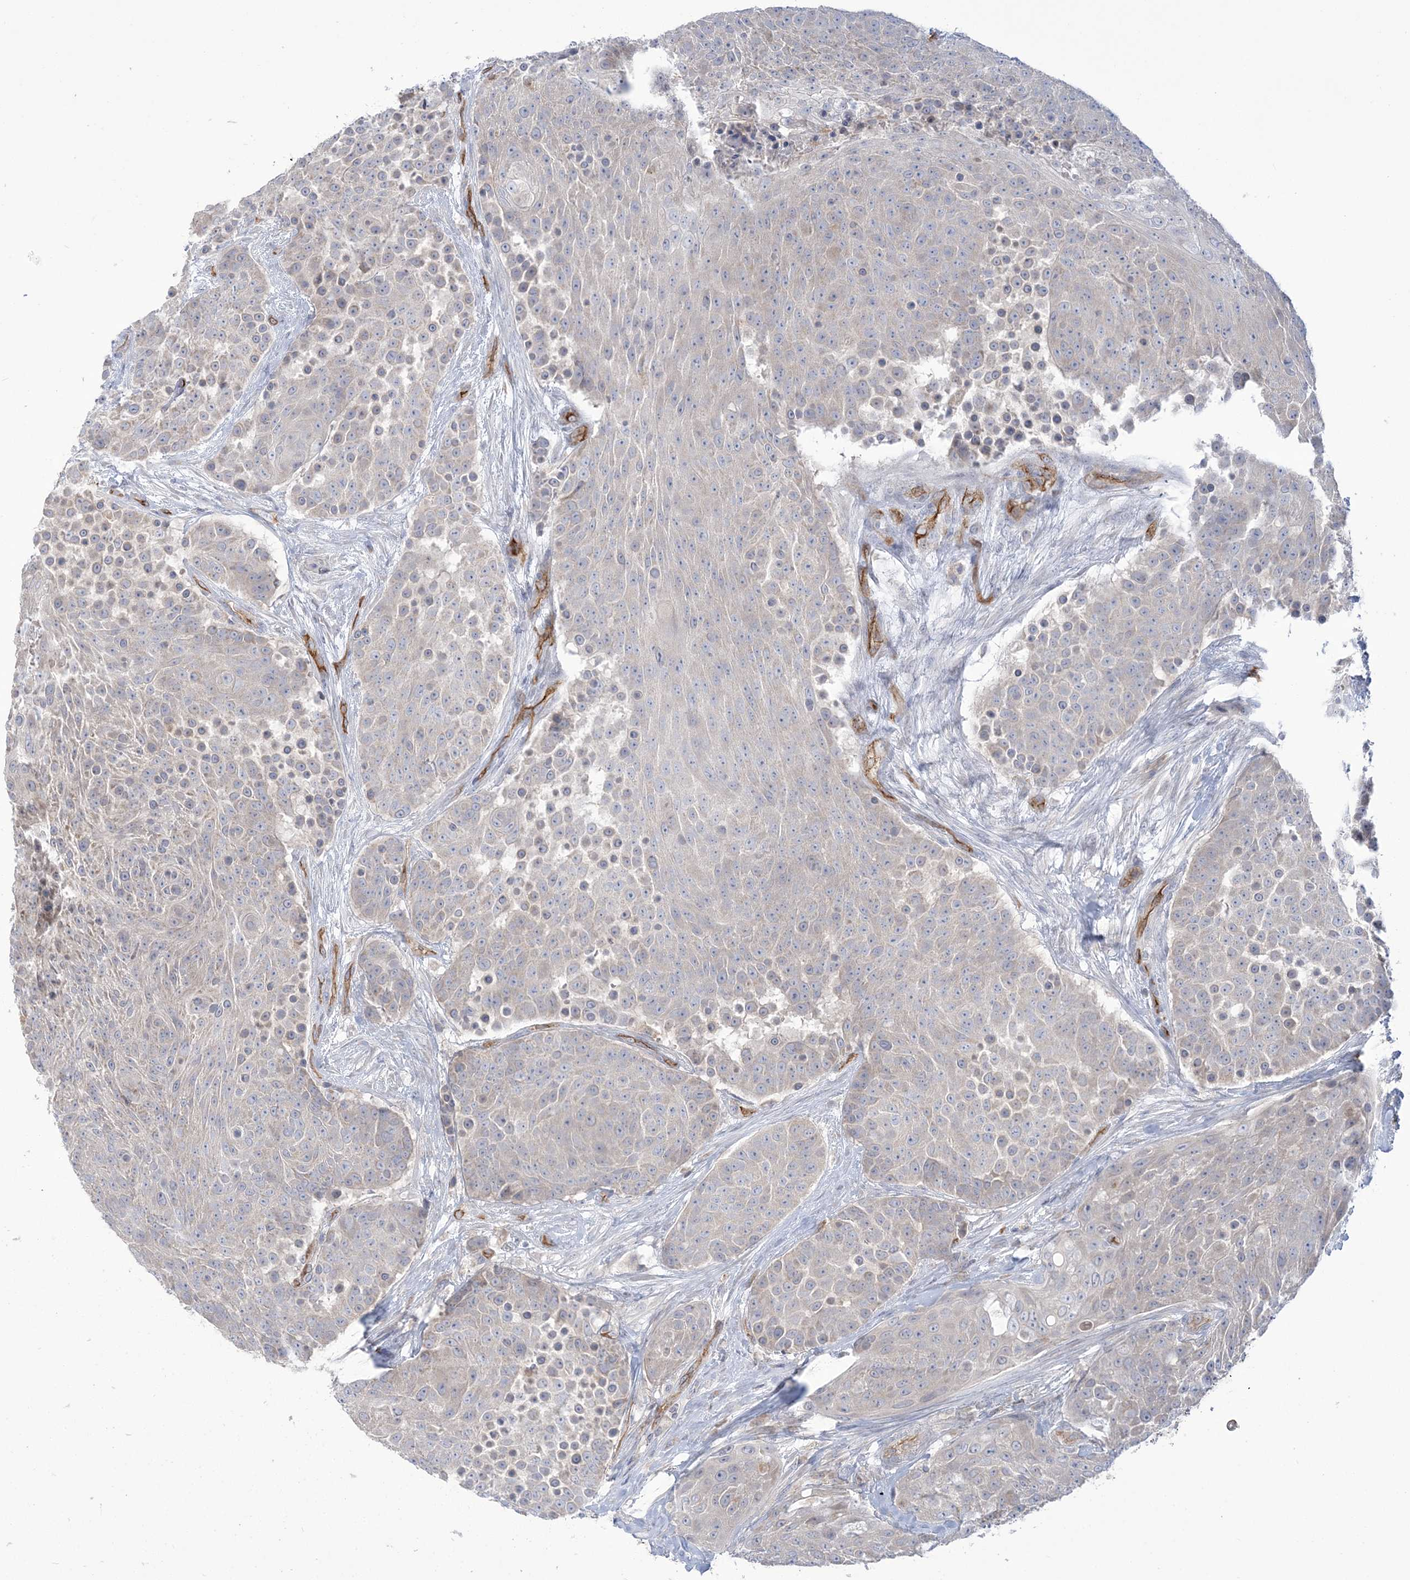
{"staining": {"intensity": "negative", "quantity": "none", "location": "none"}, "tissue": "urothelial cancer", "cell_type": "Tumor cells", "image_type": "cancer", "snomed": [{"axis": "morphology", "description": "Urothelial carcinoma, High grade"}, {"axis": "topography", "description": "Urinary bladder"}], "caption": "Tumor cells show no significant positivity in urothelial carcinoma (high-grade). The staining is performed using DAB brown chromogen with nuclei counter-stained in using hematoxylin.", "gene": "FARSB", "patient": {"sex": "female", "age": 63}}